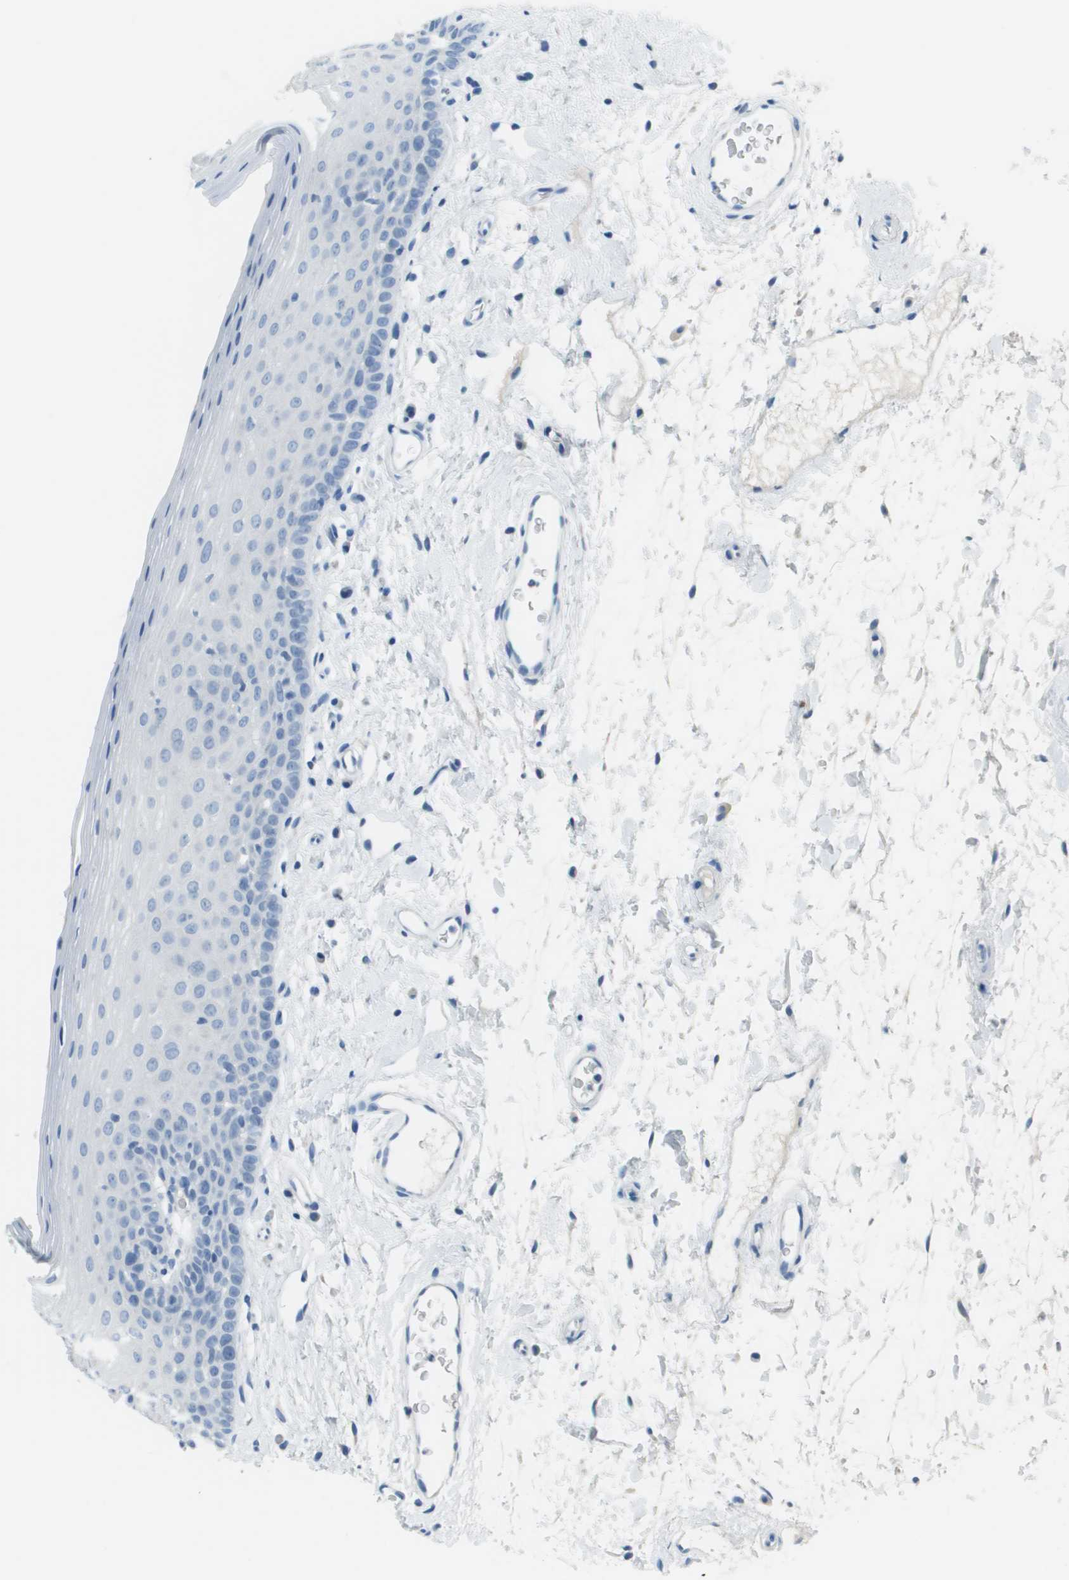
{"staining": {"intensity": "negative", "quantity": "none", "location": "none"}, "tissue": "oral mucosa", "cell_type": "Squamous epithelial cells", "image_type": "normal", "snomed": [{"axis": "morphology", "description": "Normal tissue, NOS"}, {"axis": "topography", "description": "Oral tissue"}], "caption": "Protein analysis of unremarkable oral mucosa shows no significant expression in squamous epithelial cells. The staining was performed using DAB (3,3'-diaminobenzidine) to visualize the protein expression in brown, while the nuclei were stained in blue with hematoxylin (Magnification: 20x).", "gene": "PTGDR2", "patient": {"sex": "male", "age": 66}}